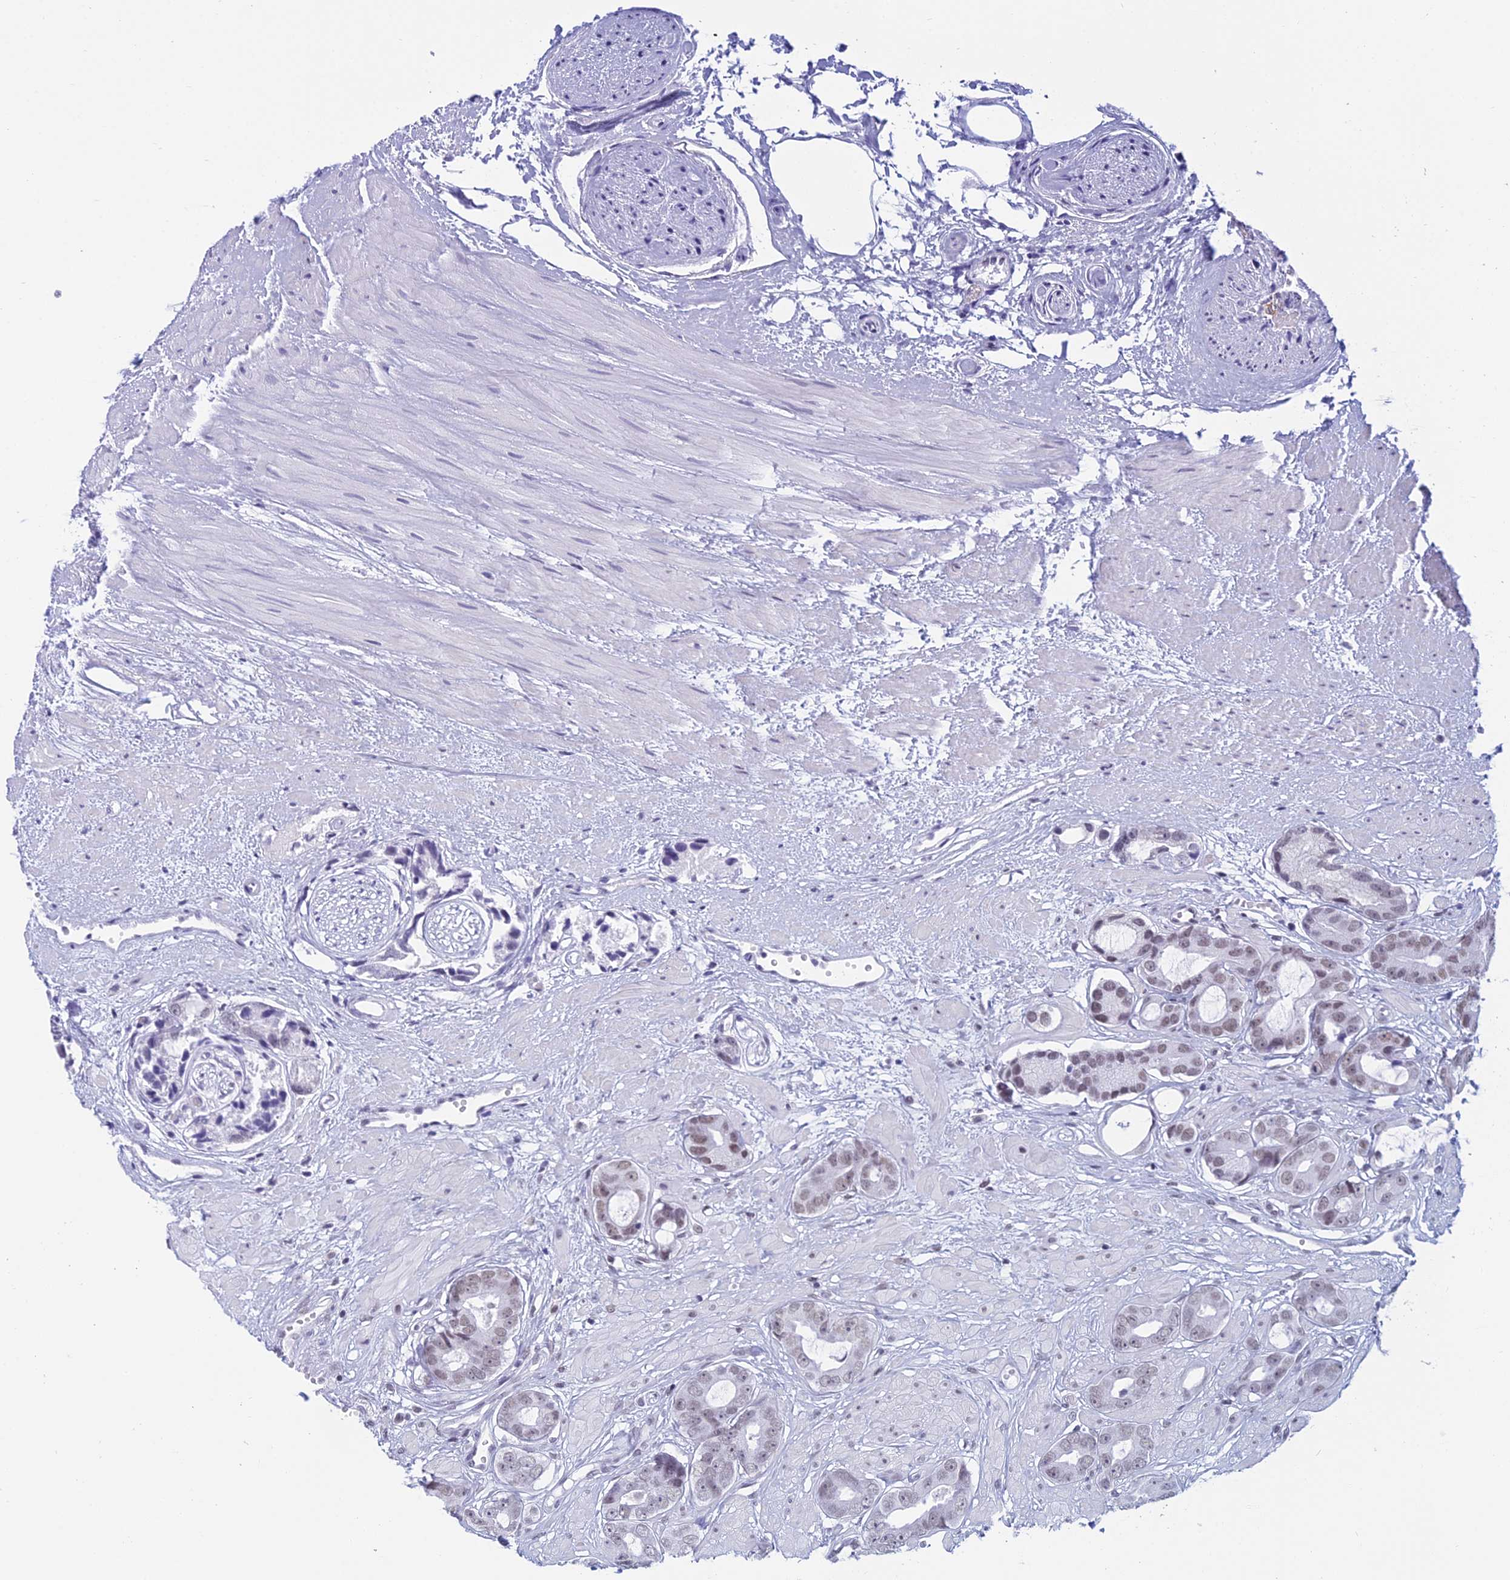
{"staining": {"intensity": "weak", "quantity": ">75%", "location": "nuclear"}, "tissue": "prostate cancer", "cell_type": "Tumor cells", "image_type": "cancer", "snomed": [{"axis": "morphology", "description": "Adenocarcinoma, Low grade"}, {"axis": "topography", "description": "Prostate"}], "caption": "Weak nuclear protein positivity is present in approximately >75% of tumor cells in adenocarcinoma (low-grade) (prostate). The staining is performed using DAB brown chromogen to label protein expression. The nuclei are counter-stained blue using hematoxylin.", "gene": "CDC26", "patient": {"sex": "male", "age": 64}}